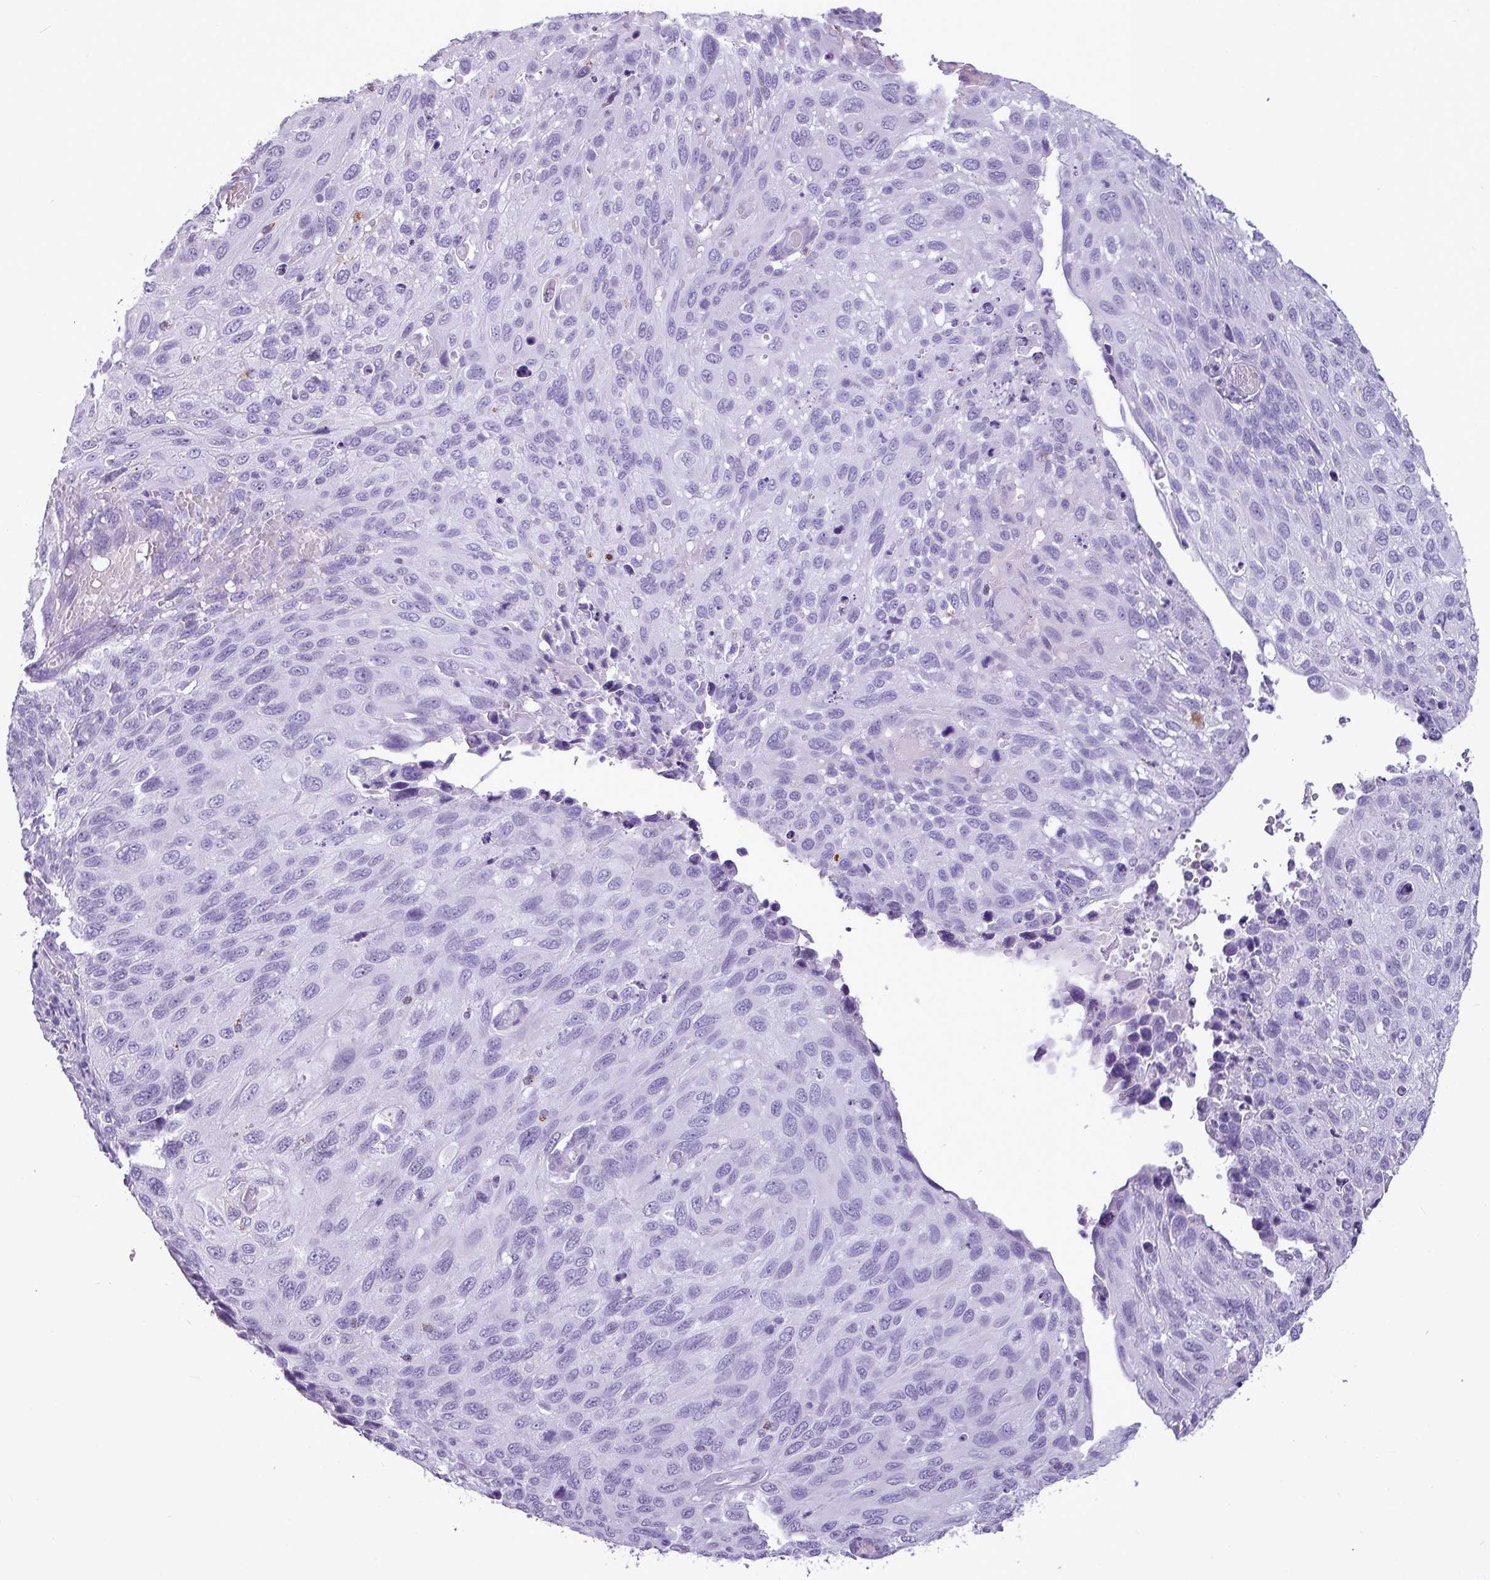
{"staining": {"intensity": "negative", "quantity": "none", "location": "none"}, "tissue": "cervical cancer", "cell_type": "Tumor cells", "image_type": "cancer", "snomed": [{"axis": "morphology", "description": "Squamous cell carcinoma, NOS"}, {"axis": "topography", "description": "Cervix"}], "caption": "Tumor cells are negative for protein expression in human cervical squamous cell carcinoma.", "gene": "AMY1B", "patient": {"sex": "female", "age": 70}}